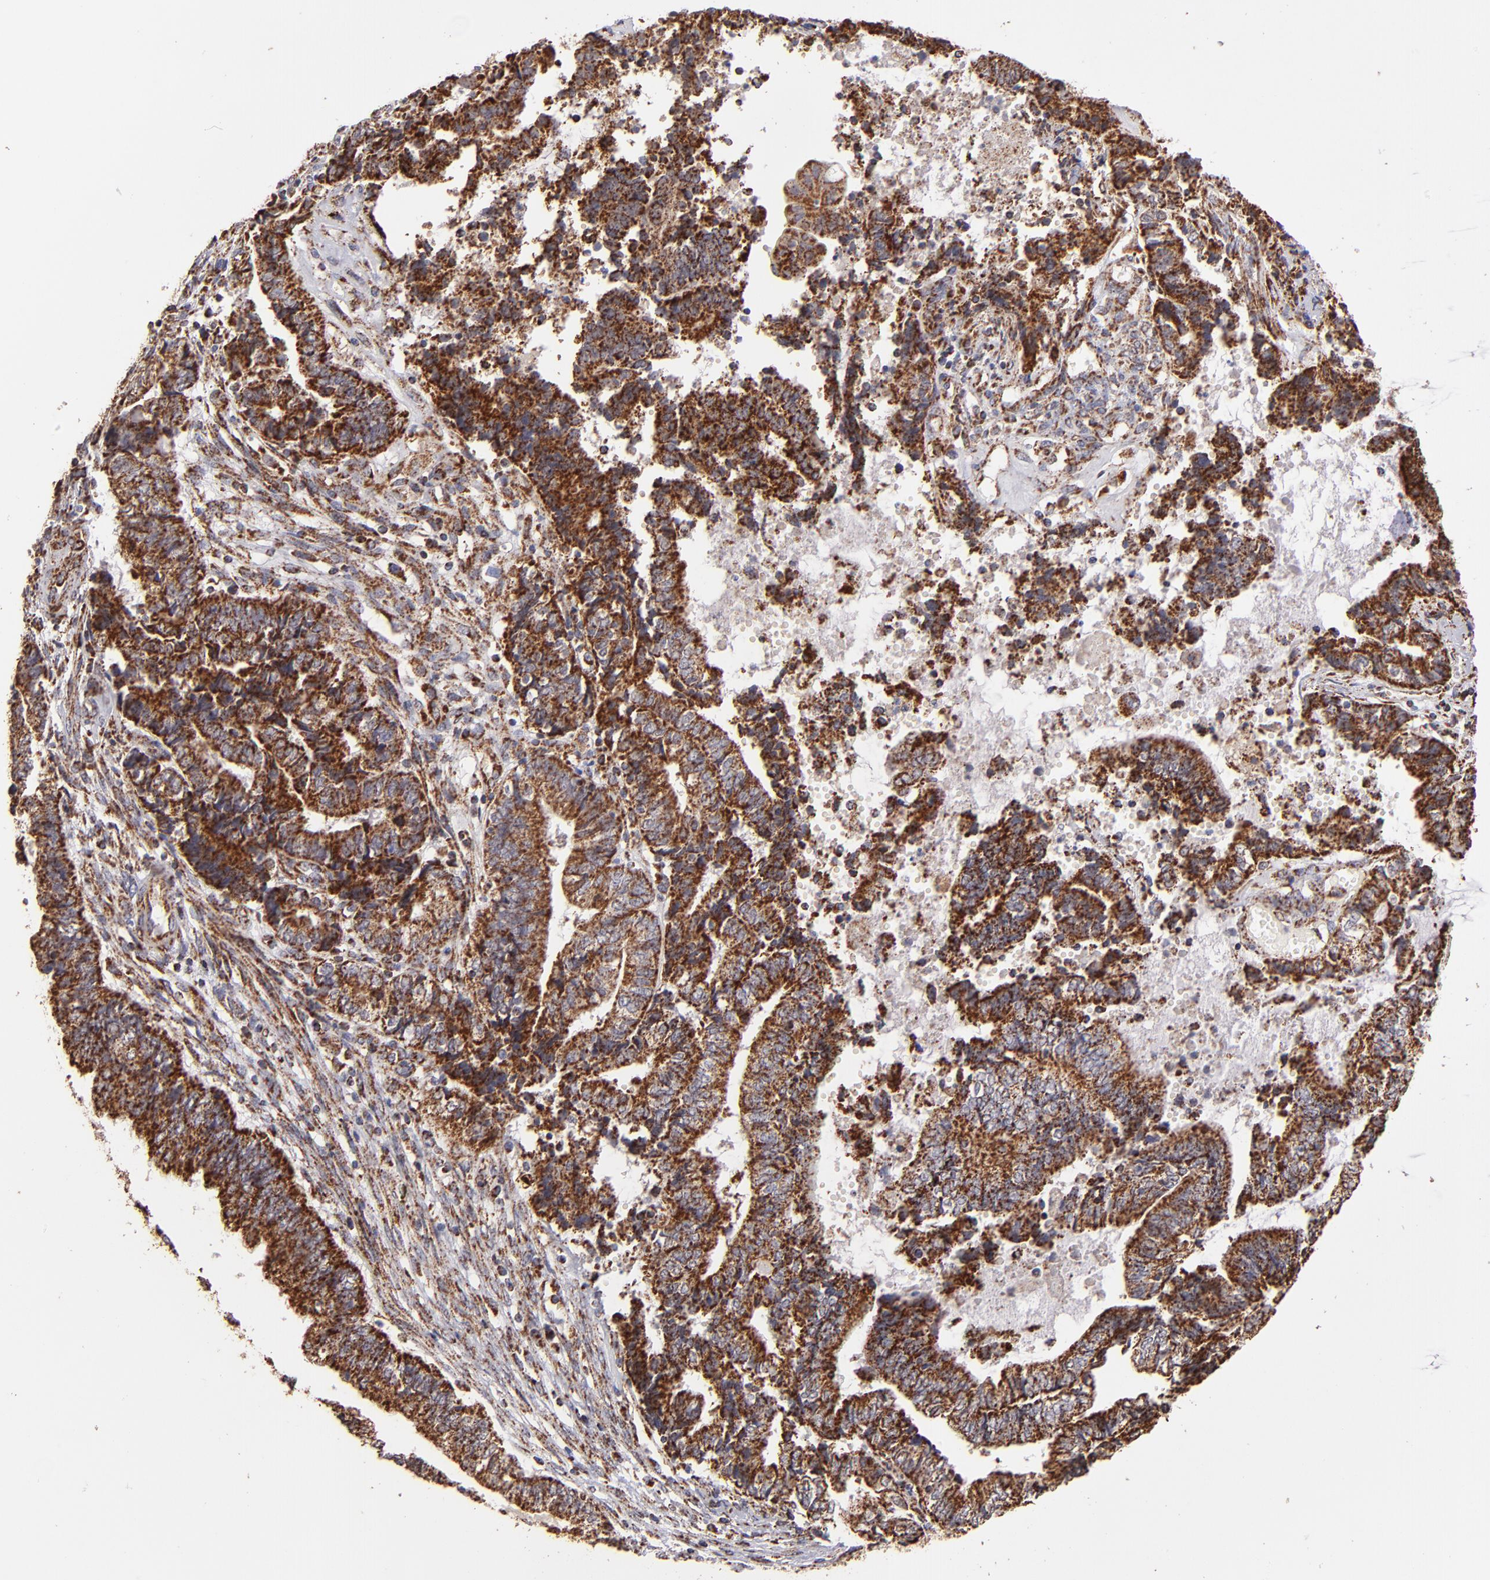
{"staining": {"intensity": "strong", "quantity": ">75%", "location": "cytoplasmic/membranous"}, "tissue": "endometrial cancer", "cell_type": "Tumor cells", "image_type": "cancer", "snomed": [{"axis": "morphology", "description": "Adenocarcinoma, NOS"}, {"axis": "topography", "description": "Uterus"}, {"axis": "topography", "description": "Endometrium"}], "caption": "Immunohistochemistry image of endometrial cancer stained for a protein (brown), which displays high levels of strong cytoplasmic/membranous expression in about >75% of tumor cells.", "gene": "DLST", "patient": {"sex": "female", "age": 70}}